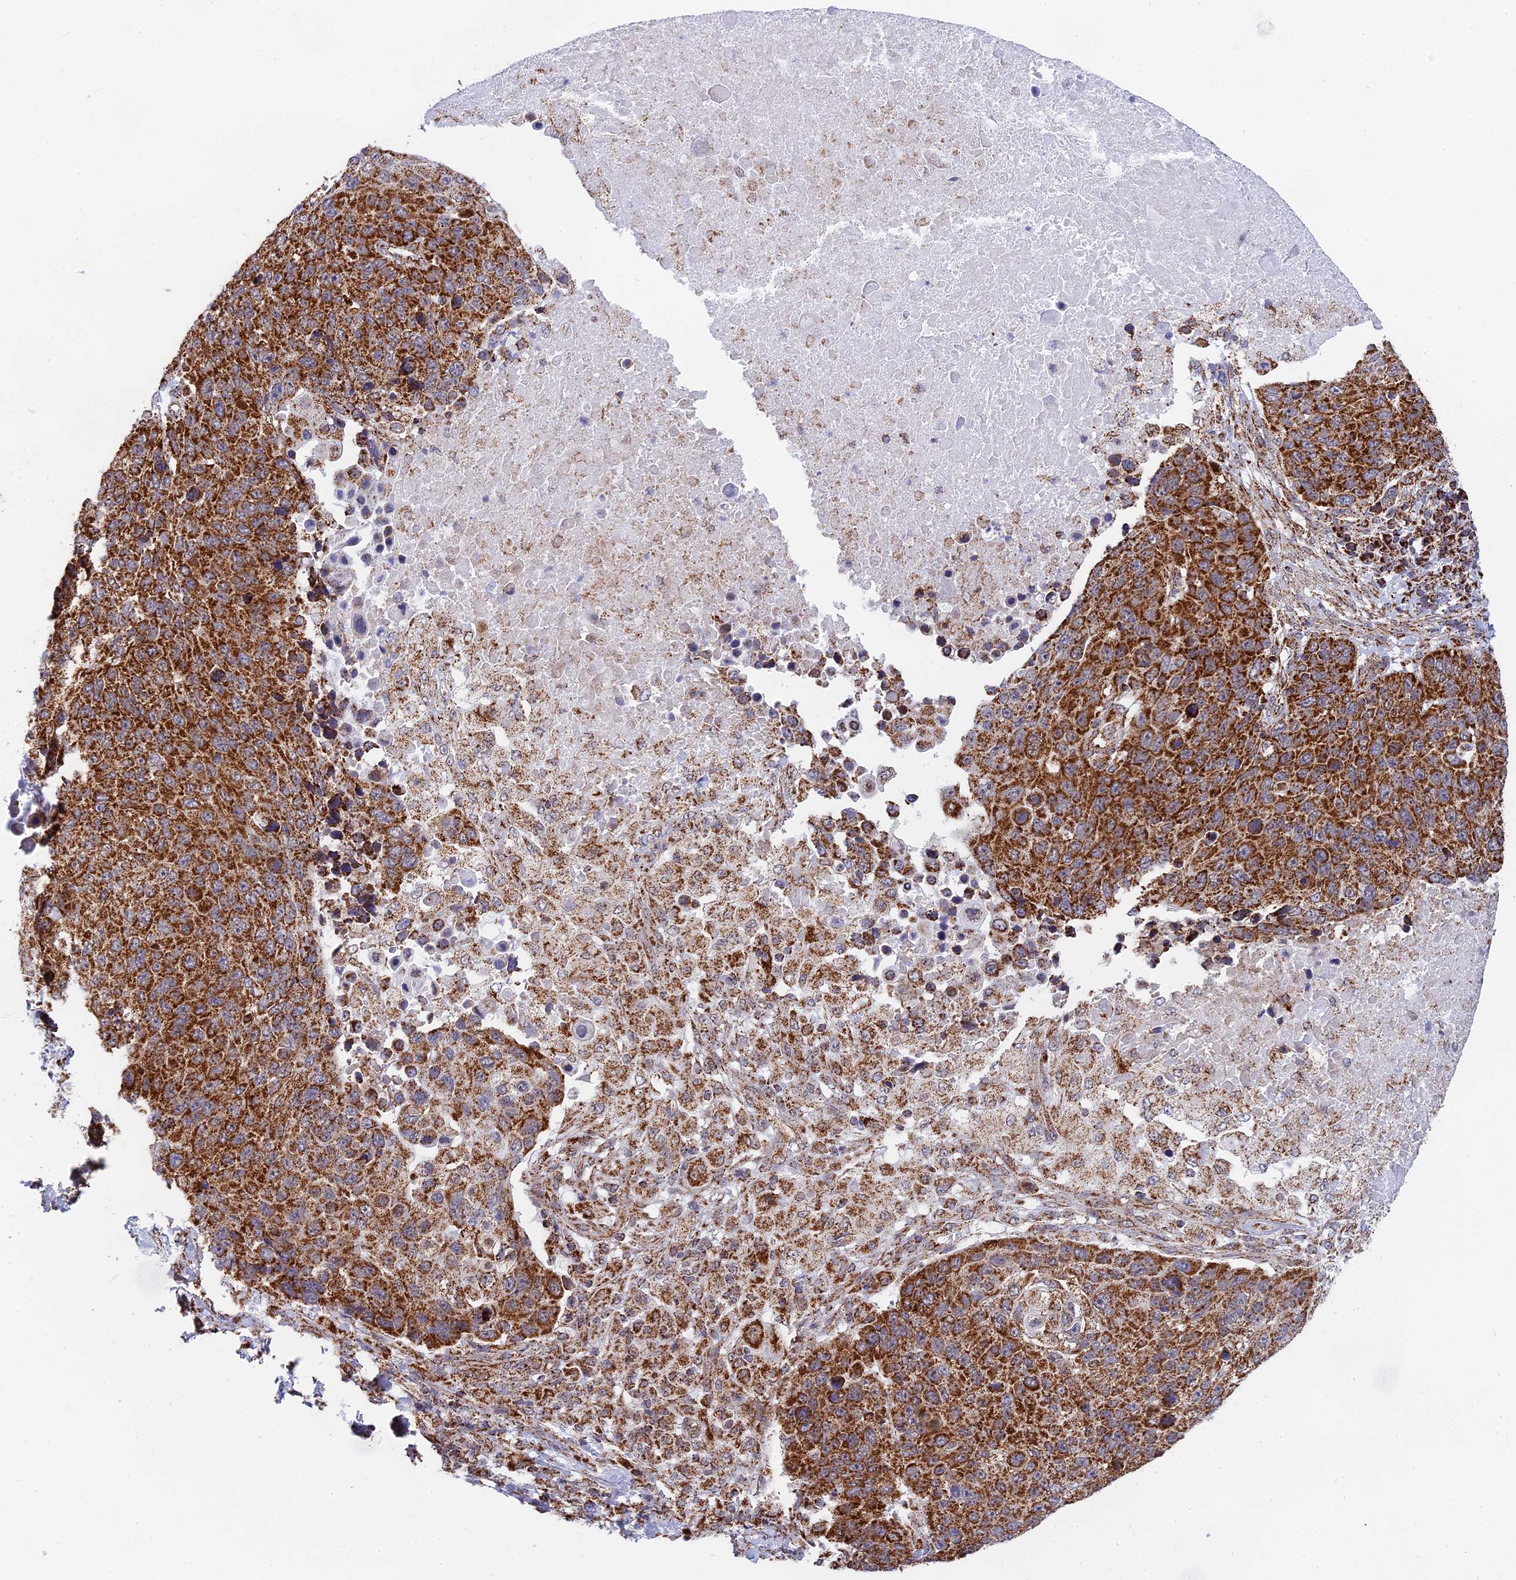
{"staining": {"intensity": "strong", "quantity": ">75%", "location": "cytoplasmic/membranous"}, "tissue": "lung cancer", "cell_type": "Tumor cells", "image_type": "cancer", "snomed": [{"axis": "morphology", "description": "Normal tissue, NOS"}, {"axis": "morphology", "description": "Squamous cell carcinoma, NOS"}, {"axis": "topography", "description": "Lymph node"}, {"axis": "topography", "description": "Lung"}], "caption": "High-power microscopy captured an immunohistochemistry image of squamous cell carcinoma (lung), revealing strong cytoplasmic/membranous staining in approximately >75% of tumor cells.", "gene": "CDC16", "patient": {"sex": "male", "age": 66}}